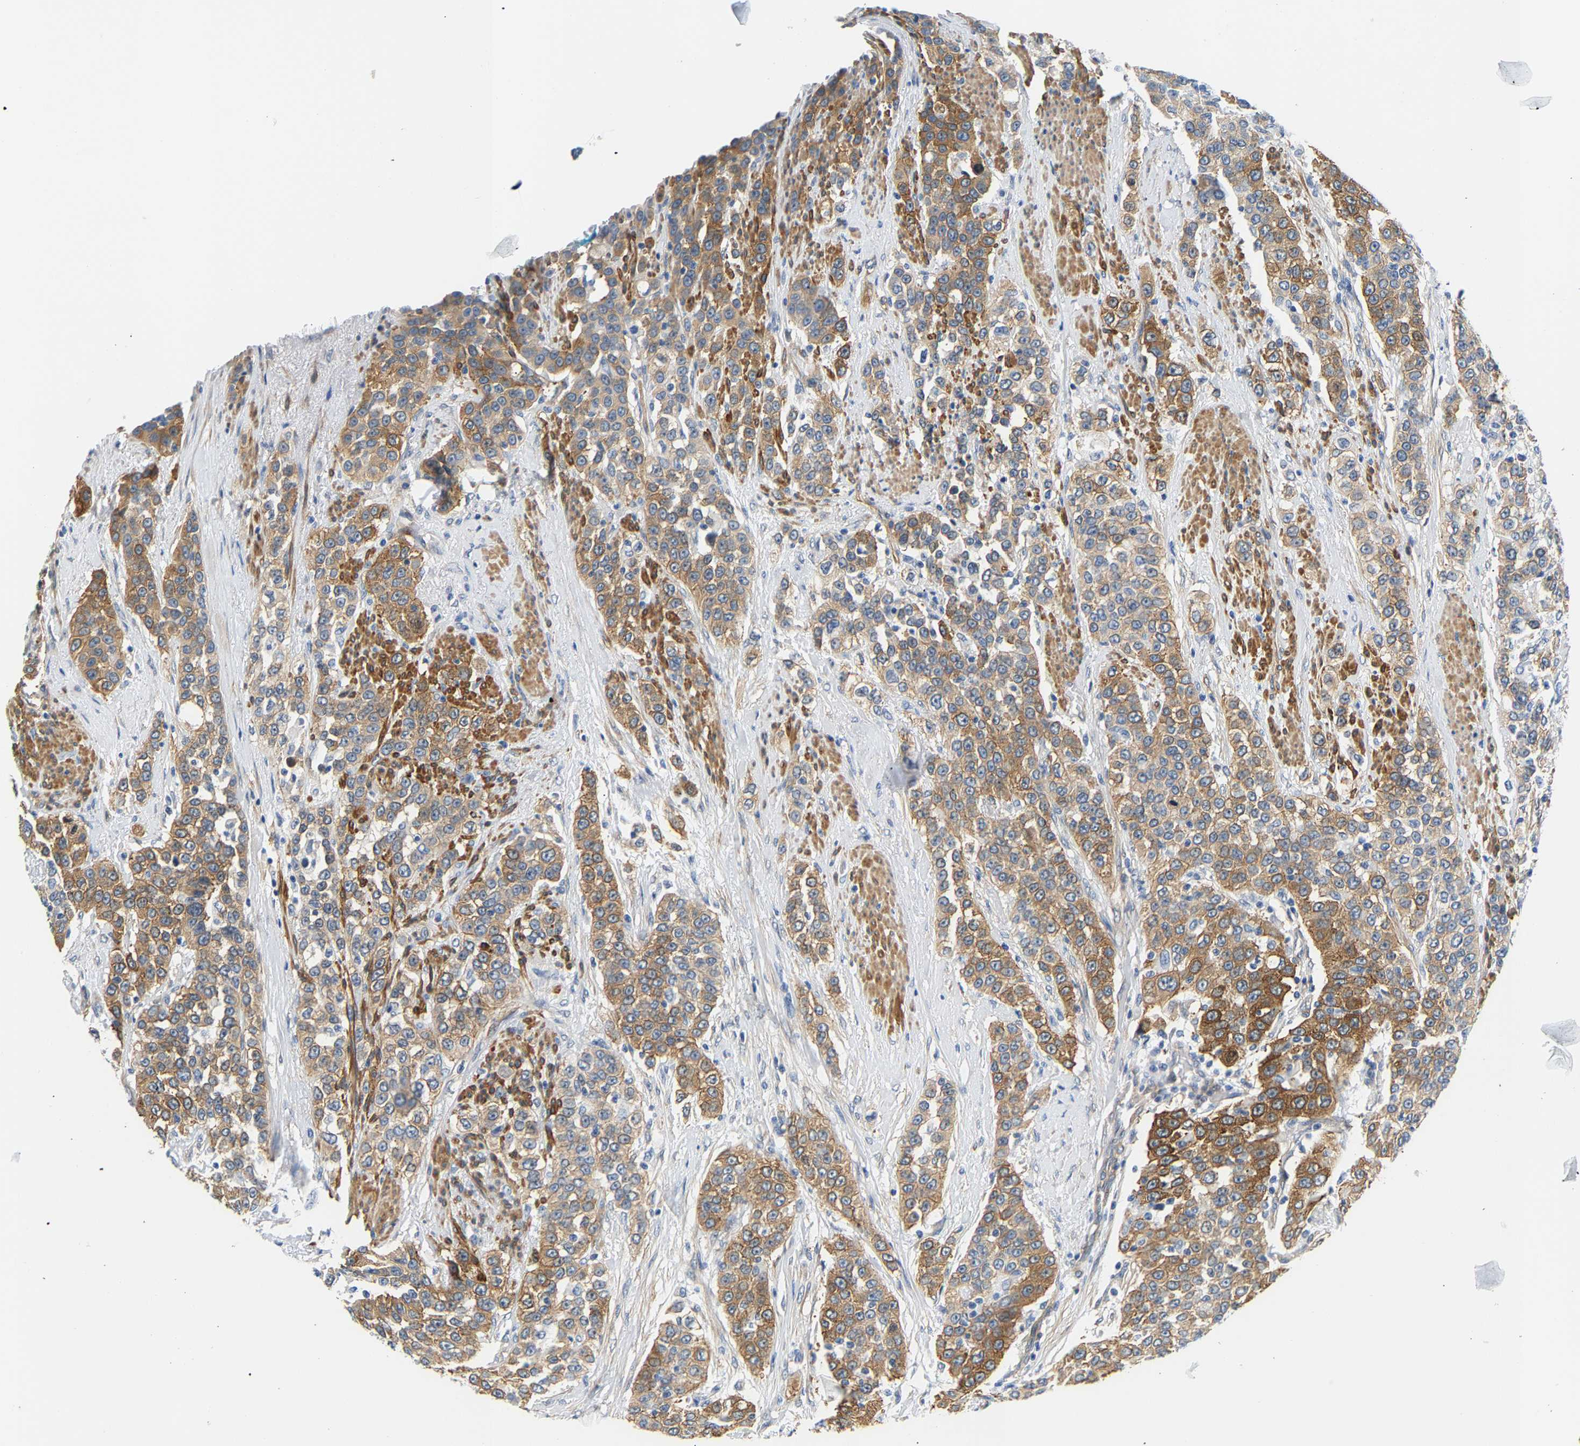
{"staining": {"intensity": "moderate", "quantity": ">75%", "location": "cytoplasmic/membranous"}, "tissue": "urothelial cancer", "cell_type": "Tumor cells", "image_type": "cancer", "snomed": [{"axis": "morphology", "description": "Urothelial carcinoma, High grade"}, {"axis": "topography", "description": "Urinary bladder"}], "caption": "The histopathology image exhibits staining of urothelial carcinoma (high-grade), revealing moderate cytoplasmic/membranous protein staining (brown color) within tumor cells. (IHC, brightfield microscopy, high magnification).", "gene": "PAWR", "patient": {"sex": "female", "age": 80}}